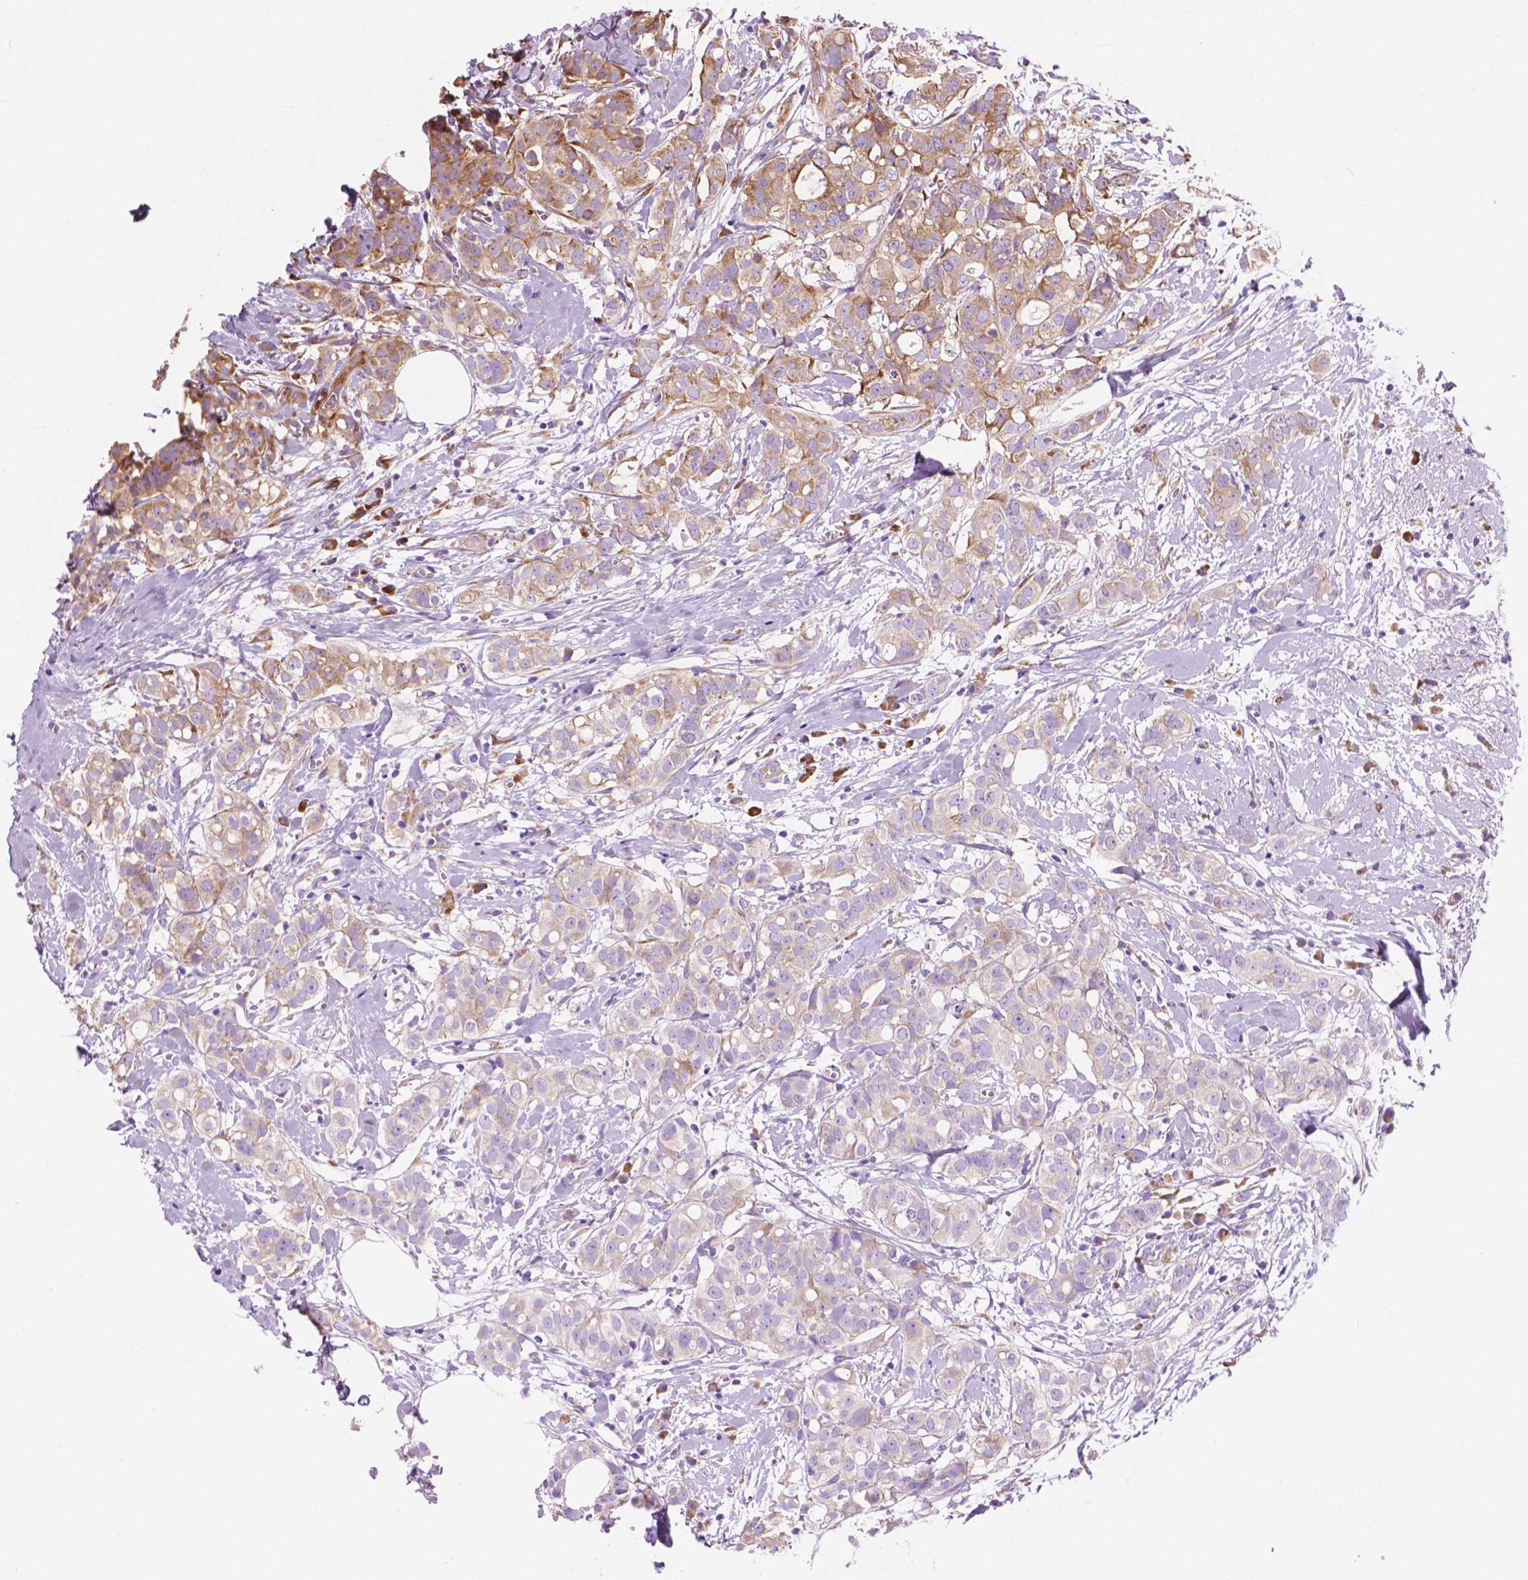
{"staining": {"intensity": "moderate", "quantity": "25%-75%", "location": "cytoplasmic/membranous"}, "tissue": "breast cancer", "cell_type": "Tumor cells", "image_type": "cancer", "snomed": [{"axis": "morphology", "description": "Duct carcinoma"}, {"axis": "topography", "description": "Breast"}], "caption": "Immunohistochemical staining of human invasive ductal carcinoma (breast) shows medium levels of moderate cytoplasmic/membranous protein expression in approximately 25%-75% of tumor cells. Using DAB (brown) and hematoxylin (blue) stains, captured at high magnification using brightfield microscopy.", "gene": "RPL37A", "patient": {"sex": "female", "age": 40}}